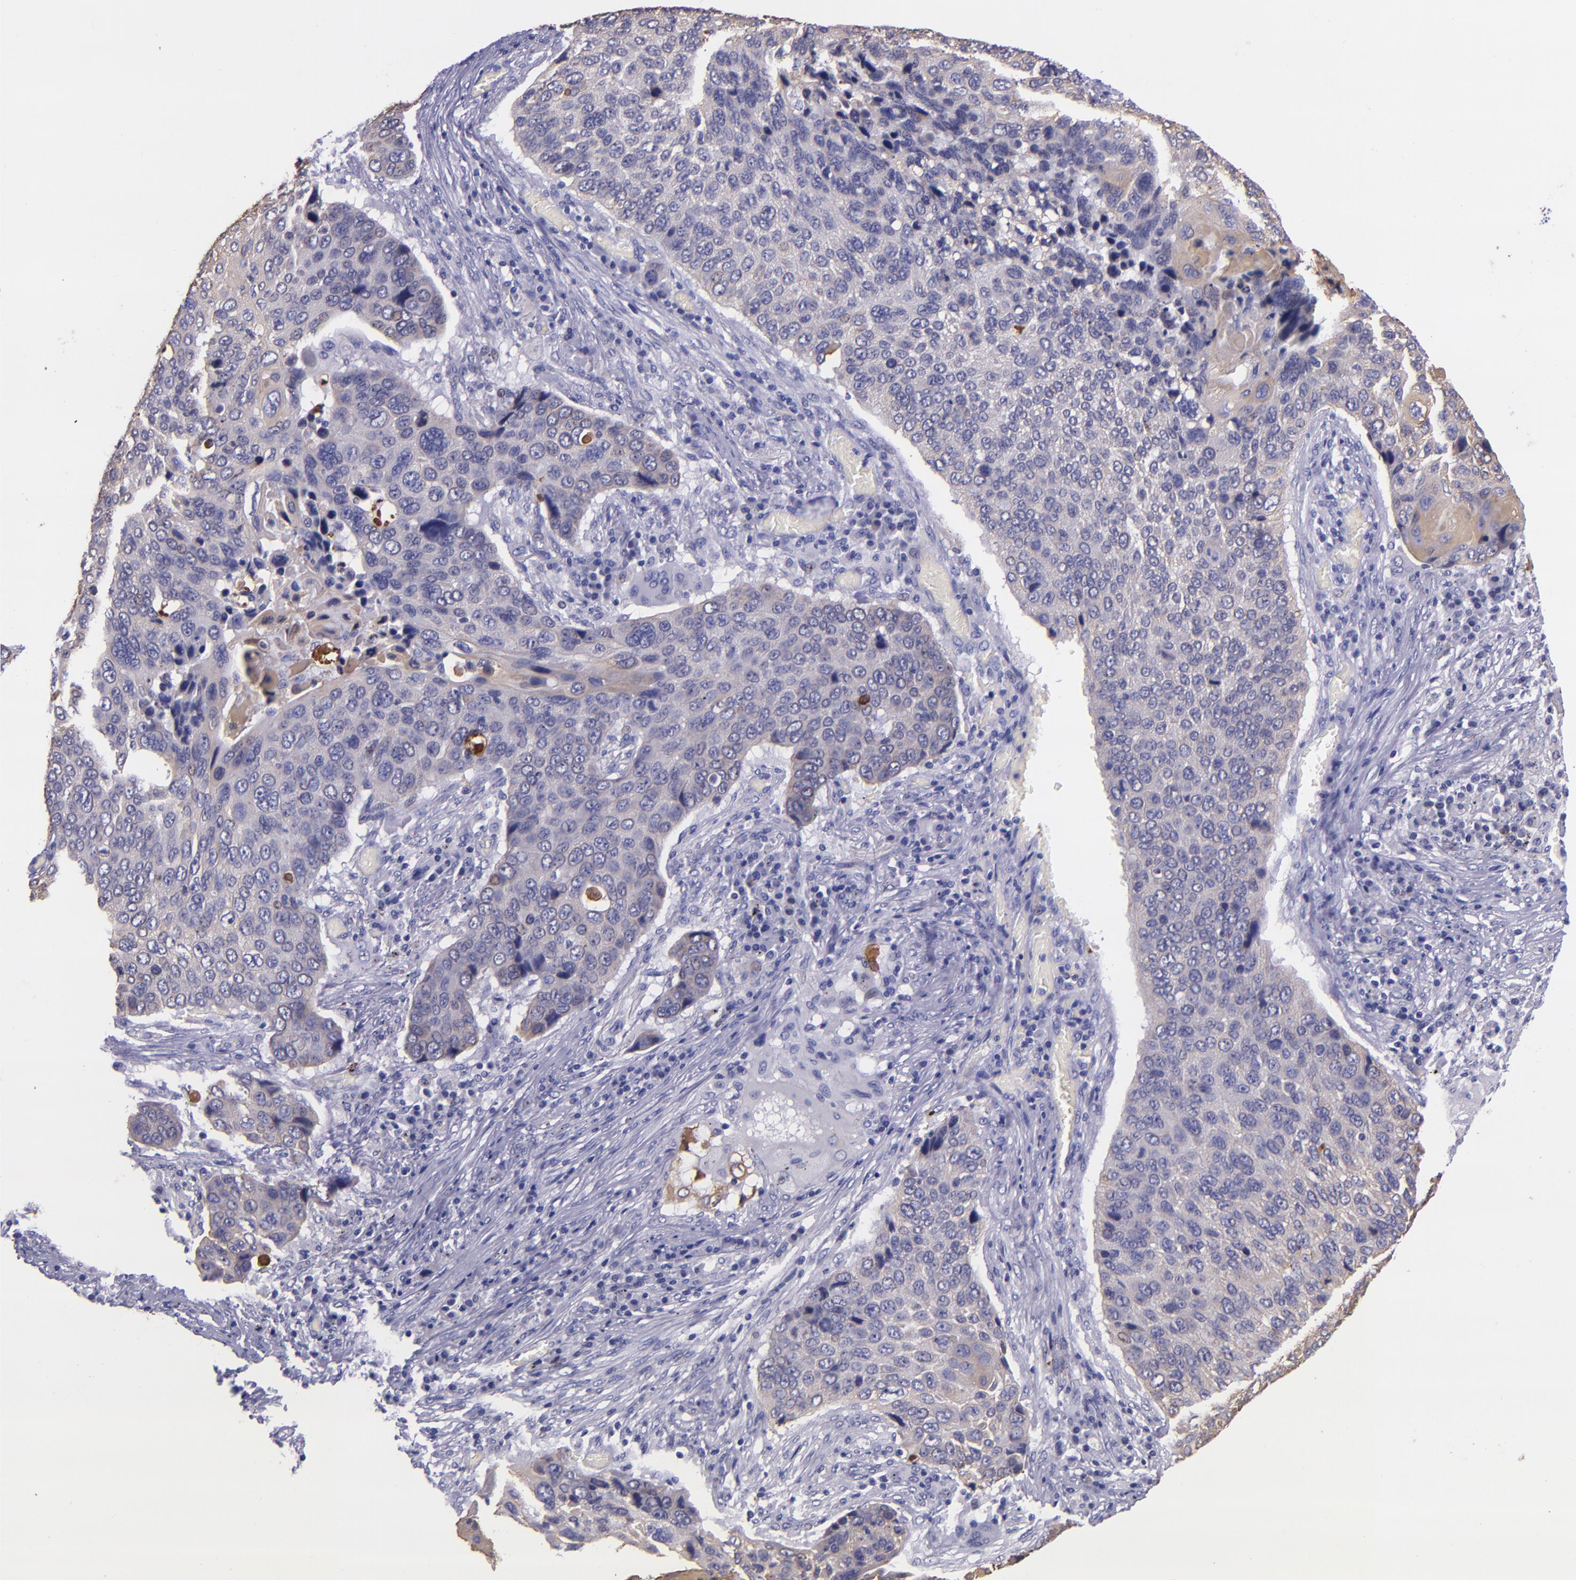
{"staining": {"intensity": "weak", "quantity": "<25%", "location": "cytoplasmic/membranous"}, "tissue": "lung cancer", "cell_type": "Tumor cells", "image_type": "cancer", "snomed": [{"axis": "morphology", "description": "Squamous cell carcinoma, NOS"}, {"axis": "topography", "description": "Lung"}], "caption": "Tumor cells show no significant protein expression in lung cancer (squamous cell carcinoma). (DAB immunohistochemistry (IHC) visualized using brightfield microscopy, high magnification).", "gene": "KRT4", "patient": {"sex": "male", "age": 68}}